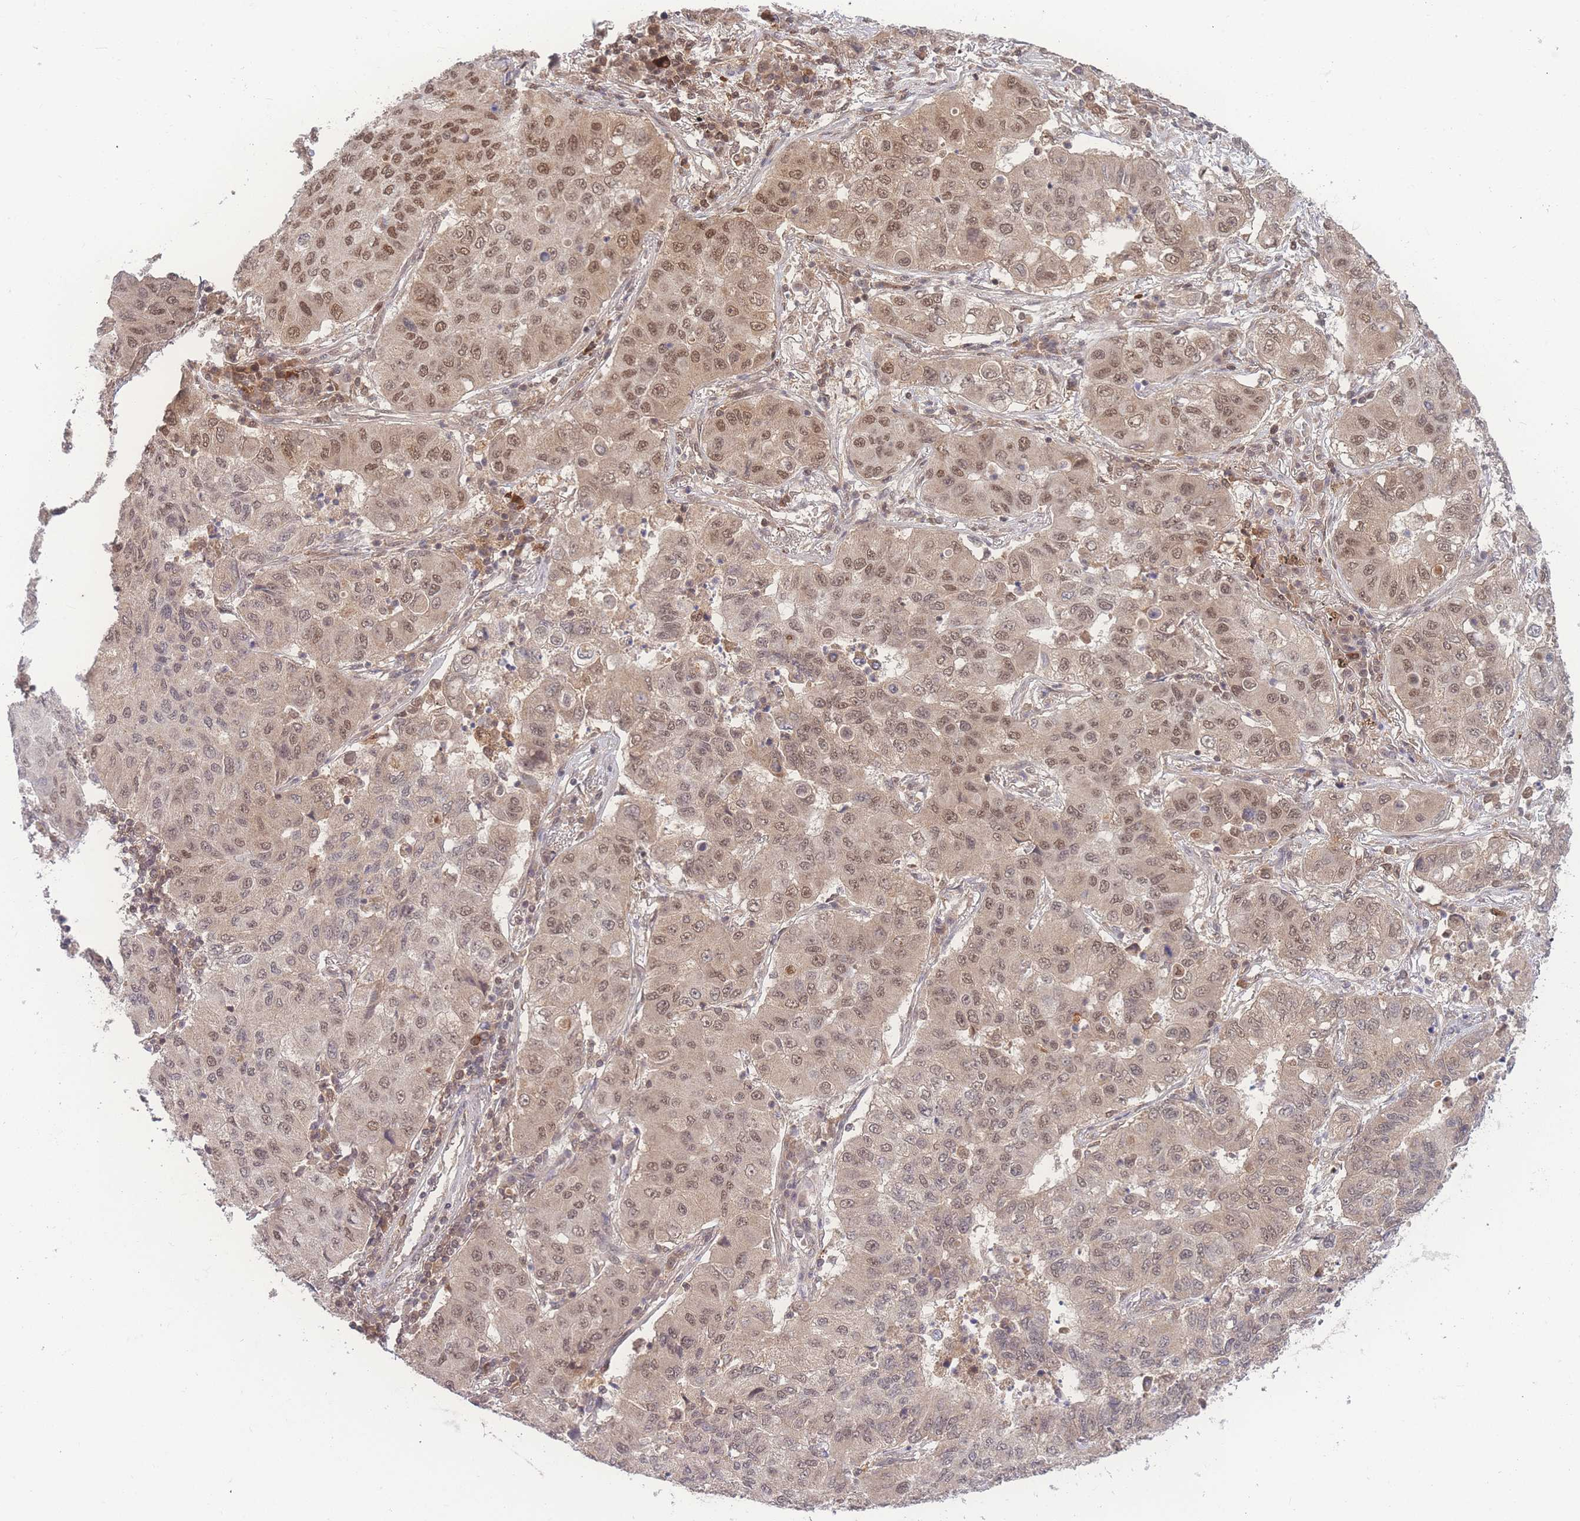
{"staining": {"intensity": "moderate", "quantity": ">75%", "location": "nuclear"}, "tissue": "lung cancer", "cell_type": "Tumor cells", "image_type": "cancer", "snomed": [{"axis": "morphology", "description": "Squamous cell carcinoma, NOS"}, {"axis": "topography", "description": "Lung"}], "caption": "Immunohistochemical staining of squamous cell carcinoma (lung) exhibits medium levels of moderate nuclear protein expression in approximately >75% of tumor cells.", "gene": "RAVER1", "patient": {"sex": "male", "age": 74}}